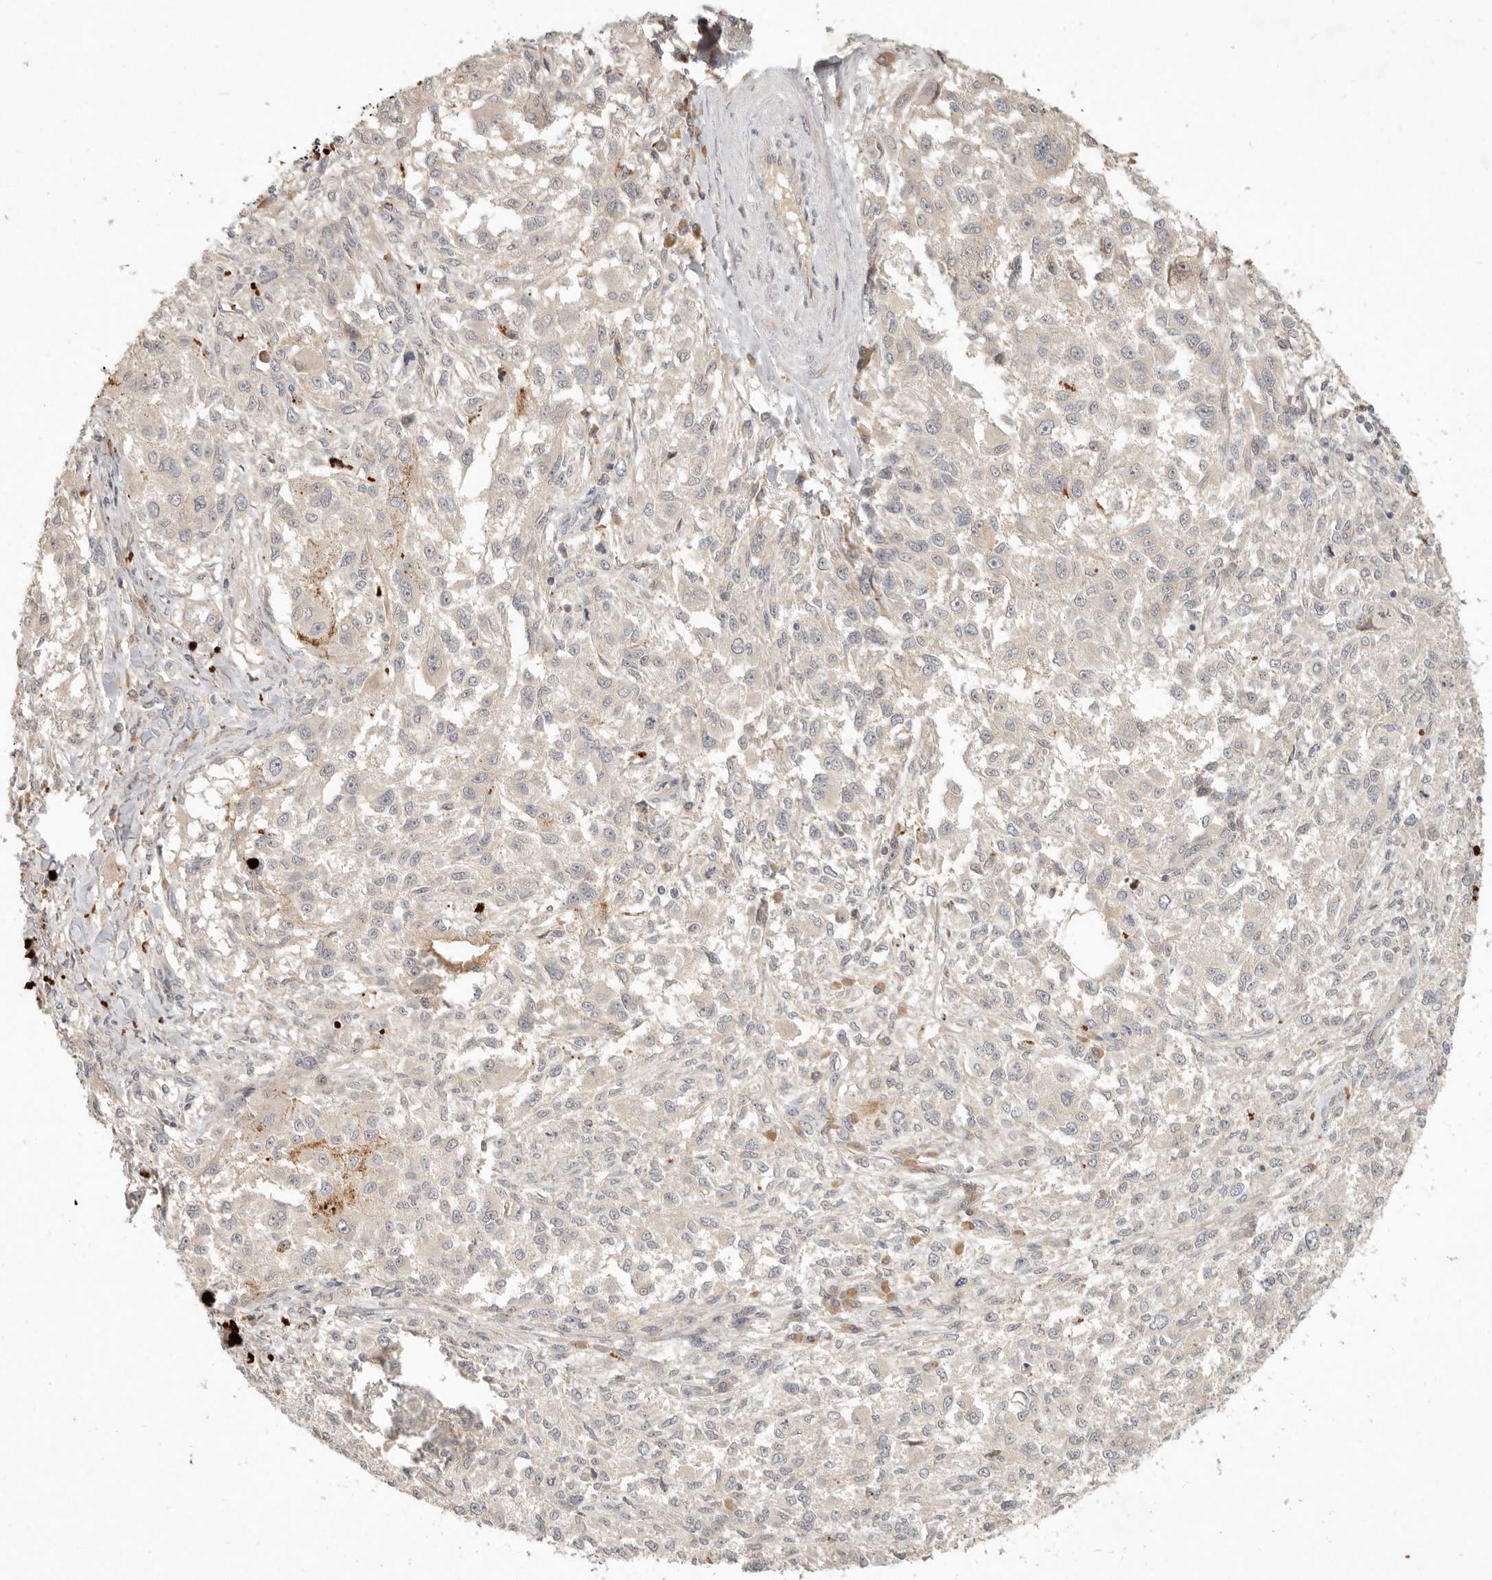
{"staining": {"intensity": "negative", "quantity": "none", "location": "none"}, "tissue": "melanoma", "cell_type": "Tumor cells", "image_type": "cancer", "snomed": [{"axis": "morphology", "description": "Necrosis, NOS"}, {"axis": "morphology", "description": "Malignant melanoma, NOS"}, {"axis": "topography", "description": "Skin"}], "caption": "Tumor cells are negative for brown protein staining in melanoma.", "gene": "UBXN11", "patient": {"sex": "female", "age": 87}}